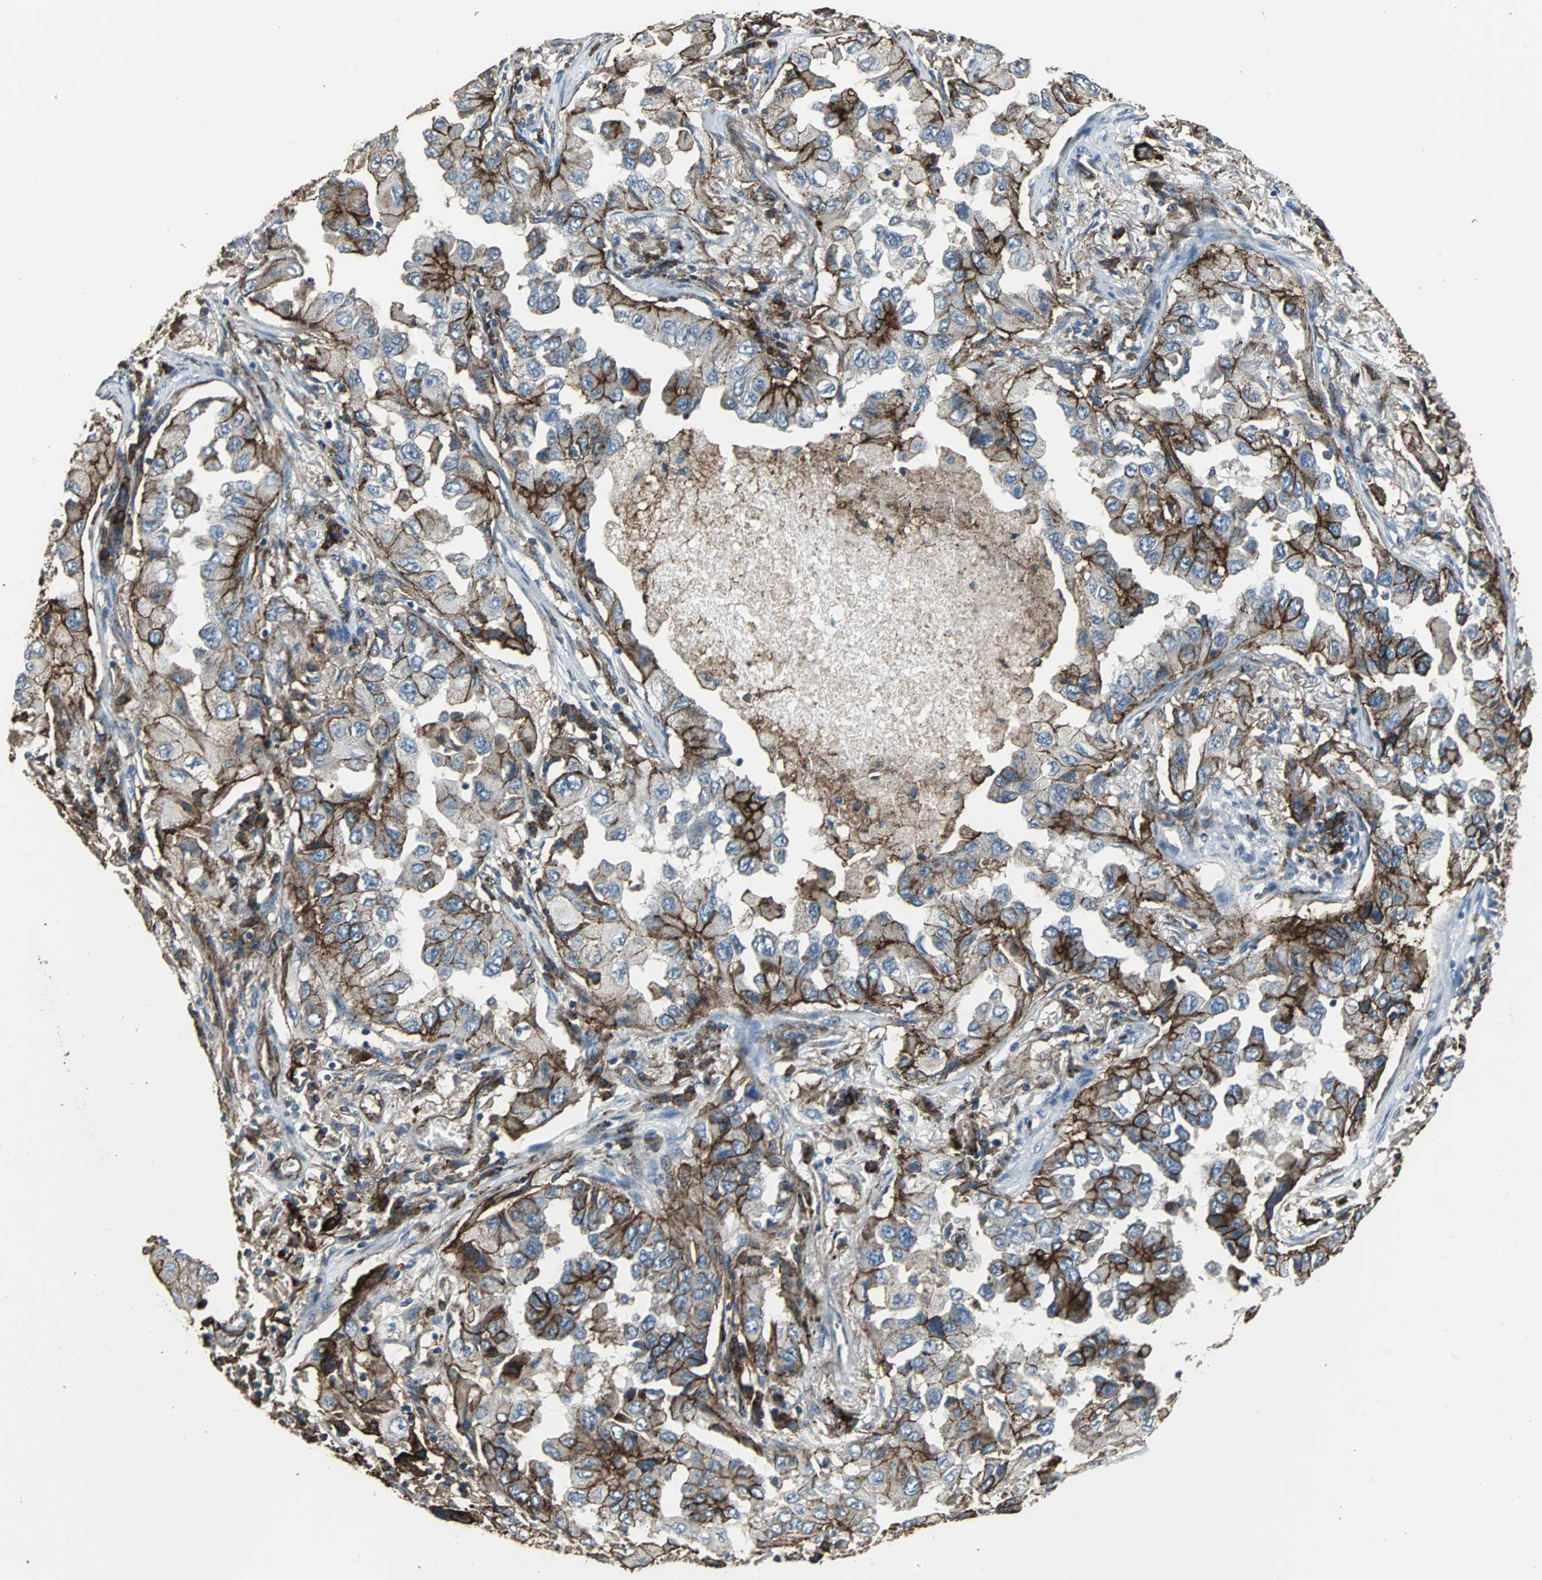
{"staining": {"intensity": "moderate", "quantity": ">75%", "location": "cytoplasmic/membranous"}, "tissue": "lung cancer", "cell_type": "Tumor cells", "image_type": "cancer", "snomed": [{"axis": "morphology", "description": "Adenocarcinoma, NOS"}, {"axis": "topography", "description": "Lung"}], "caption": "Human adenocarcinoma (lung) stained with a protein marker displays moderate staining in tumor cells.", "gene": "F11R", "patient": {"sex": "female", "age": 65}}